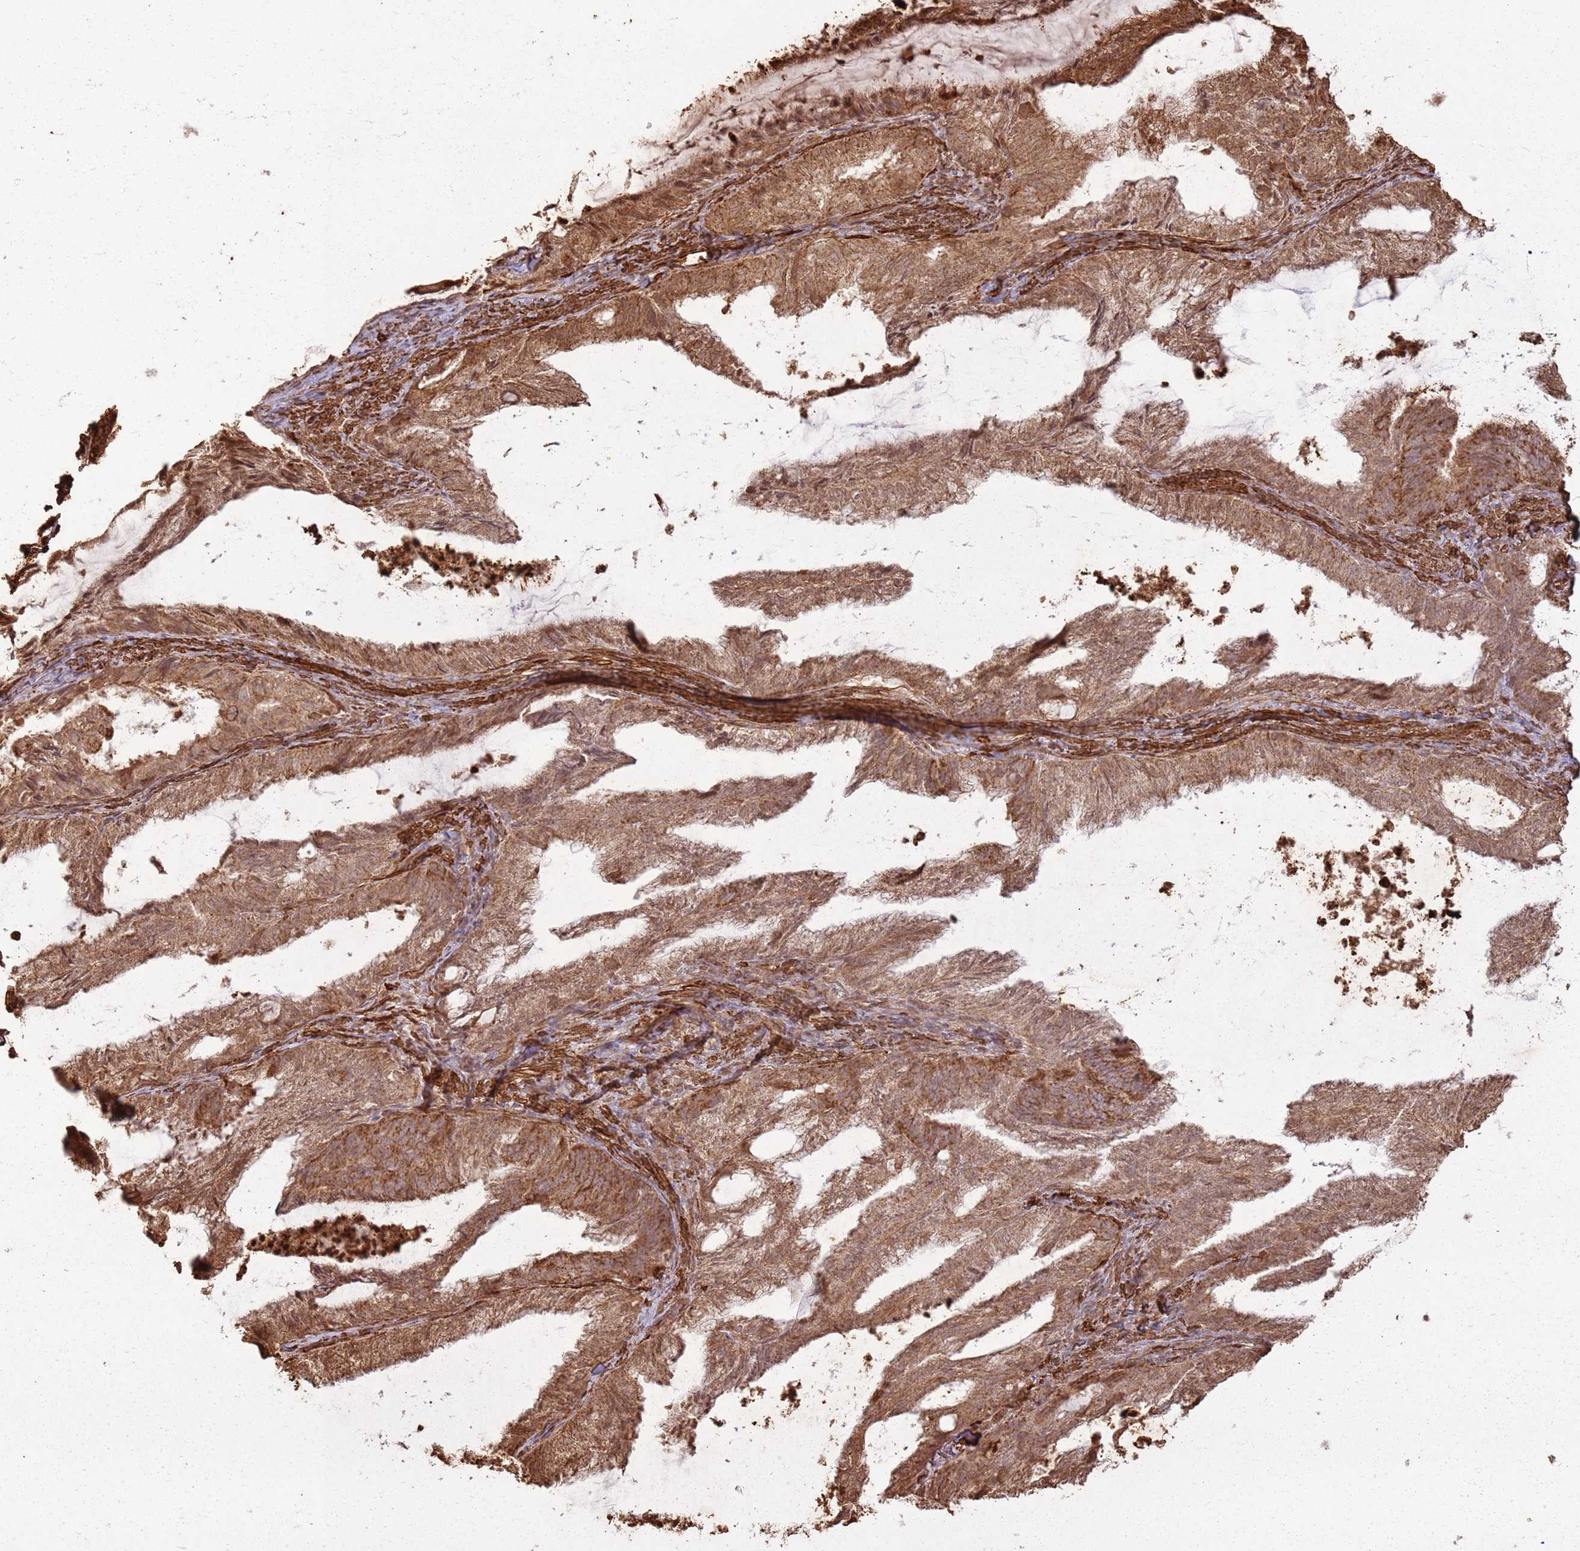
{"staining": {"intensity": "moderate", "quantity": ">75%", "location": "cytoplasmic/membranous"}, "tissue": "endometrial cancer", "cell_type": "Tumor cells", "image_type": "cancer", "snomed": [{"axis": "morphology", "description": "Adenocarcinoma, NOS"}, {"axis": "topography", "description": "Endometrium"}], "caption": "Human endometrial cancer (adenocarcinoma) stained with a protein marker shows moderate staining in tumor cells.", "gene": "DDX59", "patient": {"sex": "female", "age": 86}}